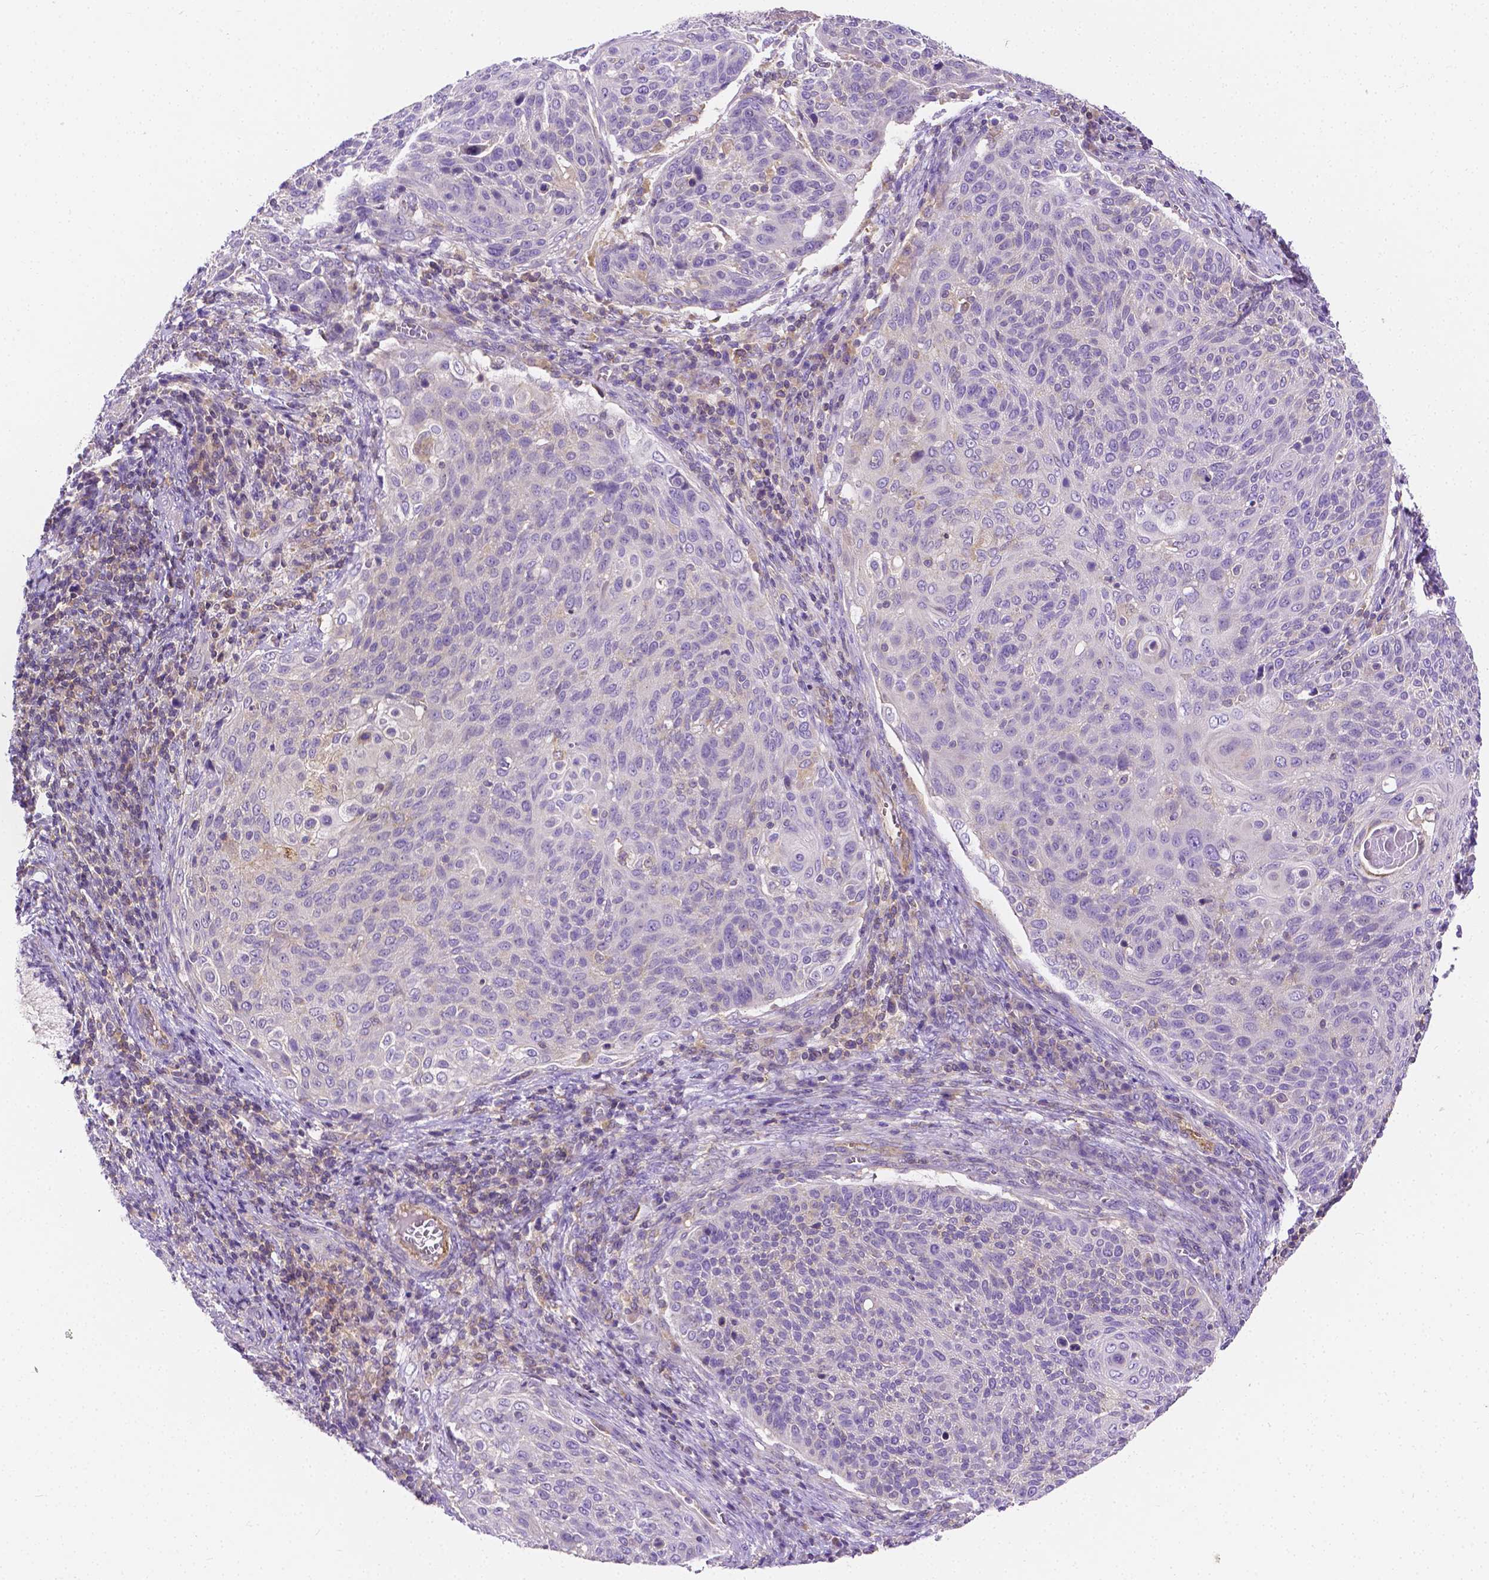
{"staining": {"intensity": "negative", "quantity": "none", "location": "none"}, "tissue": "cervical cancer", "cell_type": "Tumor cells", "image_type": "cancer", "snomed": [{"axis": "morphology", "description": "Squamous cell carcinoma, NOS"}, {"axis": "topography", "description": "Cervix"}], "caption": "Immunohistochemistry (IHC) of cervical cancer (squamous cell carcinoma) exhibits no expression in tumor cells. Nuclei are stained in blue.", "gene": "RAB20", "patient": {"sex": "female", "age": 31}}